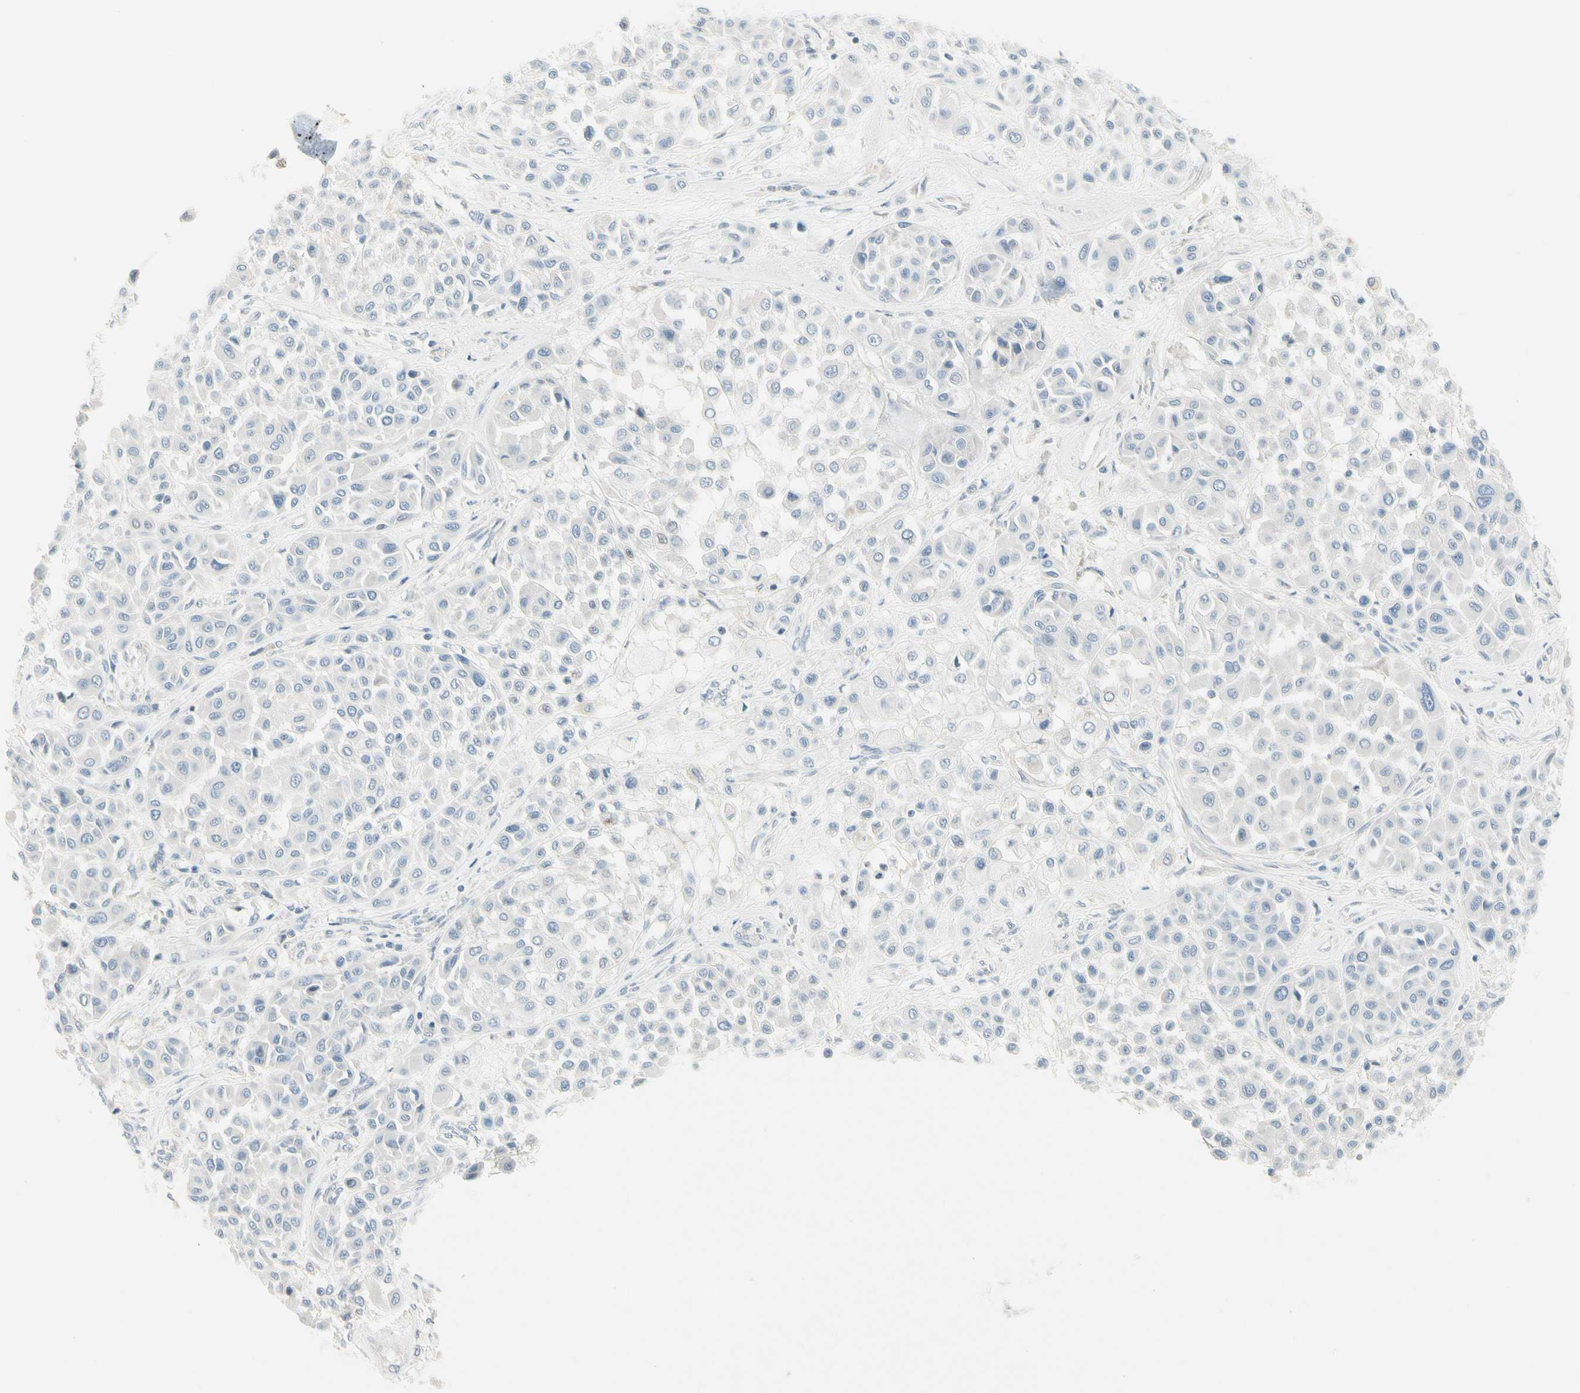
{"staining": {"intensity": "negative", "quantity": "none", "location": "none"}, "tissue": "melanoma", "cell_type": "Tumor cells", "image_type": "cancer", "snomed": [{"axis": "morphology", "description": "Malignant melanoma, Metastatic site"}, {"axis": "topography", "description": "Soft tissue"}], "caption": "Image shows no protein staining in tumor cells of malignant melanoma (metastatic site) tissue. (Brightfield microscopy of DAB (3,3'-diaminobenzidine) immunohistochemistry at high magnification).", "gene": "CYP2E1", "patient": {"sex": "male", "age": 41}}